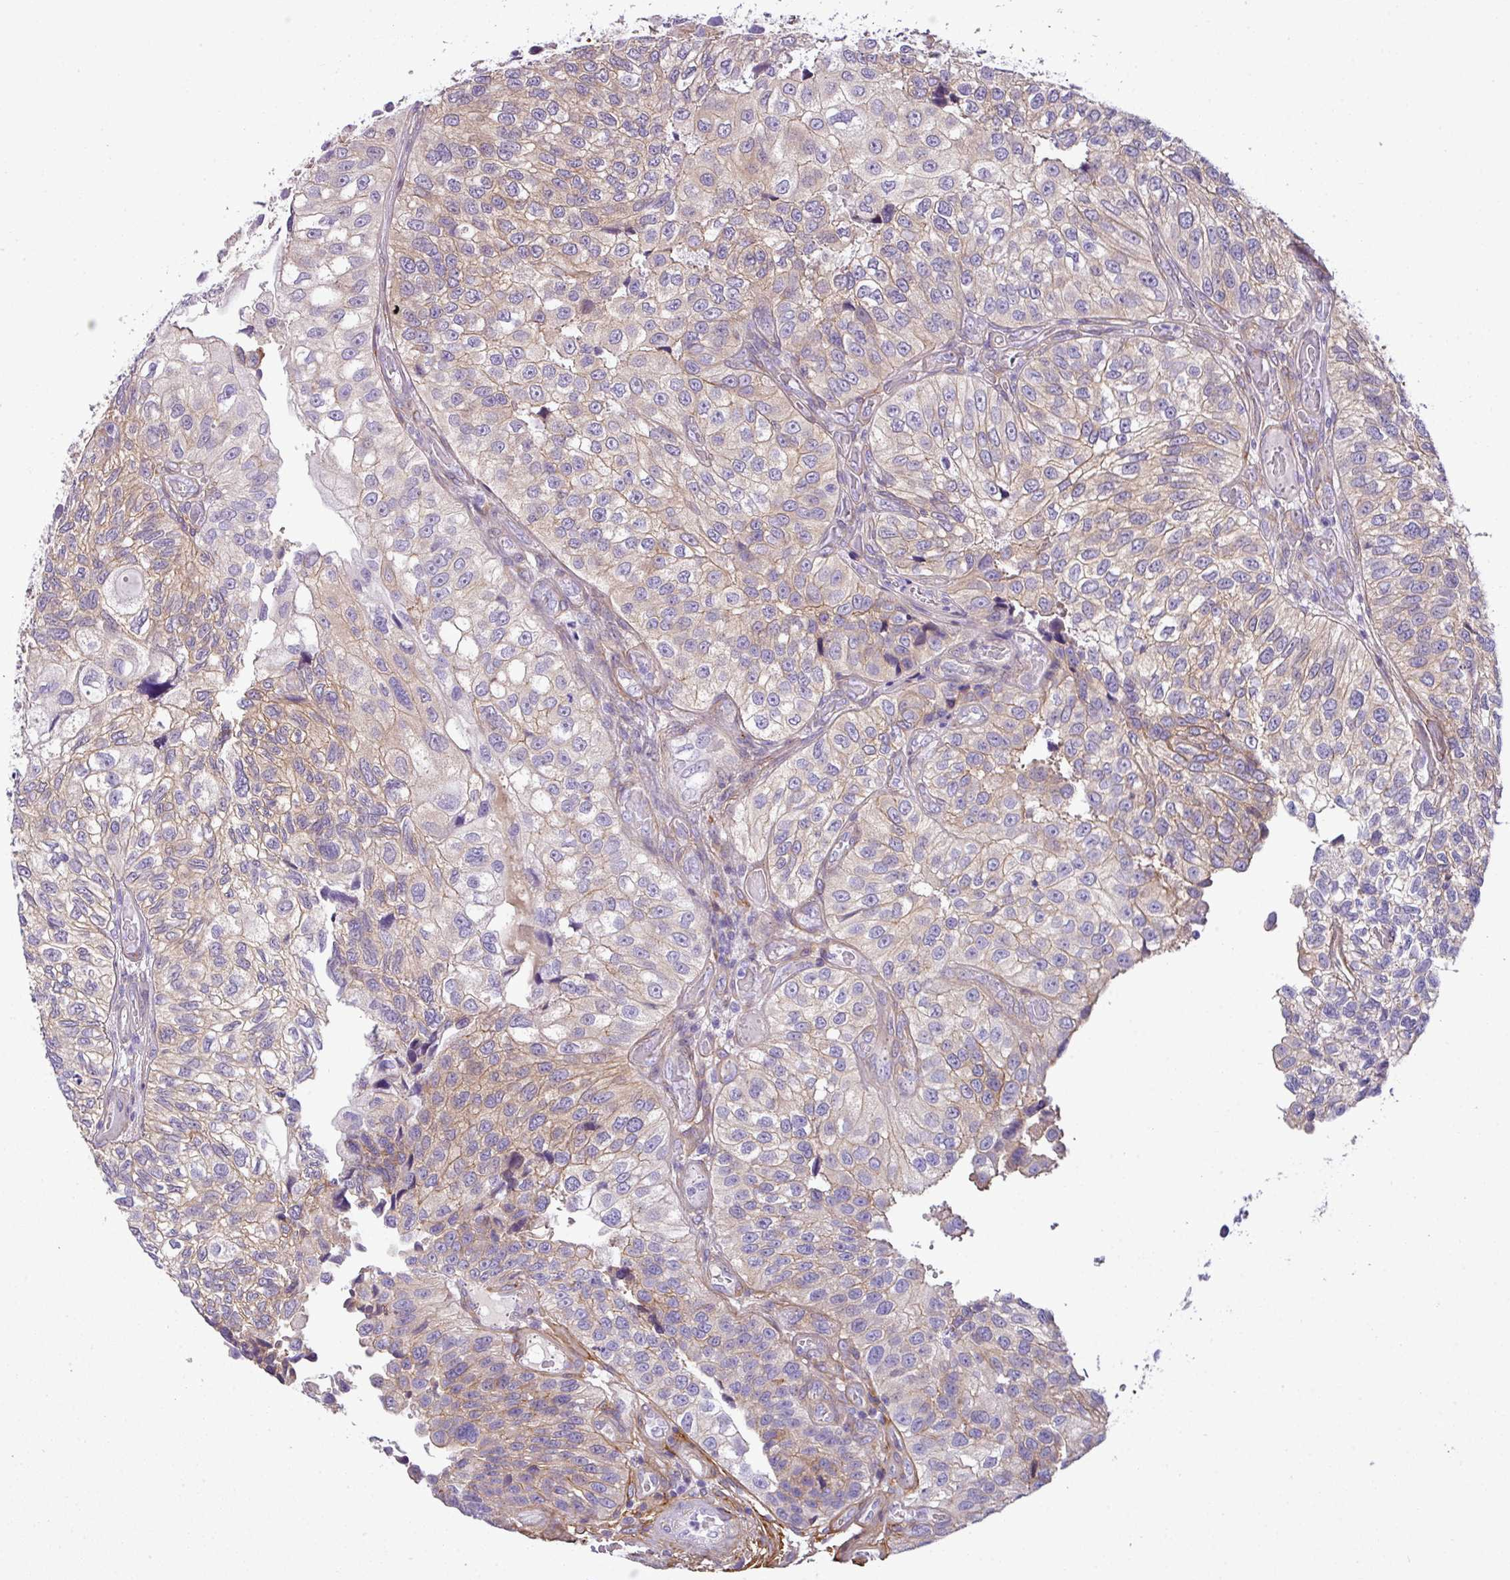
{"staining": {"intensity": "weak", "quantity": "25%-75%", "location": "cytoplasmic/membranous"}, "tissue": "urothelial cancer", "cell_type": "Tumor cells", "image_type": "cancer", "snomed": [{"axis": "morphology", "description": "Urothelial carcinoma, NOS"}, {"axis": "topography", "description": "Urinary bladder"}], "caption": "Weak cytoplasmic/membranous protein expression is identified in approximately 25%-75% of tumor cells in transitional cell carcinoma.", "gene": "PARD6G", "patient": {"sex": "male", "age": 87}}